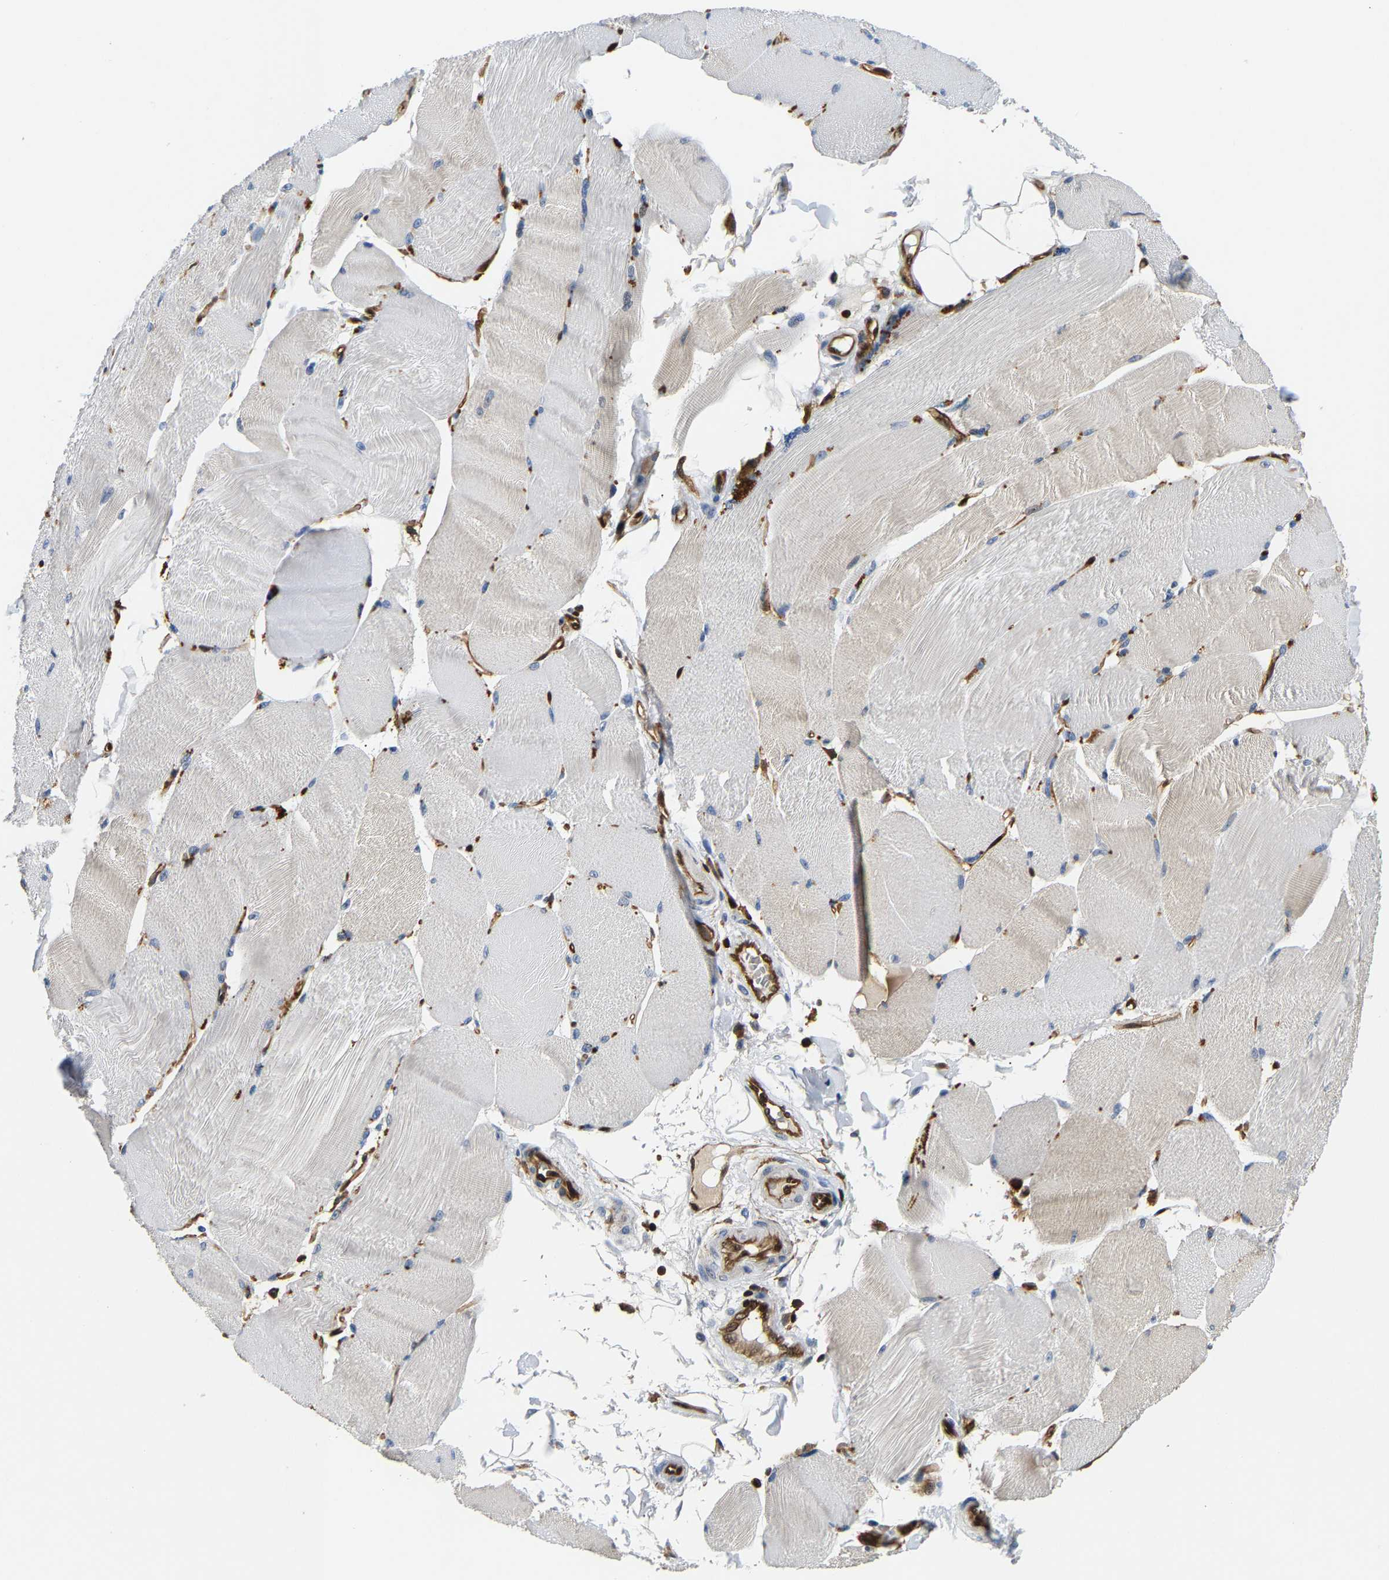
{"staining": {"intensity": "weak", "quantity": "<25%", "location": "cytoplasmic/membranous"}, "tissue": "skeletal muscle", "cell_type": "Myocytes", "image_type": "normal", "snomed": [{"axis": "morphology", "description": "Normal tissue, NOS"}, {"axis": "topography", "description": "Skin"}, {"axis": "topography", "description": "Skeletal muscle"}], "caption": "Skeletal muscle was stained to show a protein in brown. There is no significant positivity in myocytes. (Stains: DAB immunohistochemistry with hematoxylin counter stain, Microscopy: brightfield microscopy at high magnification).", "gene": "GIMAP7", "patient": {"sex": "male", "age": 83}}